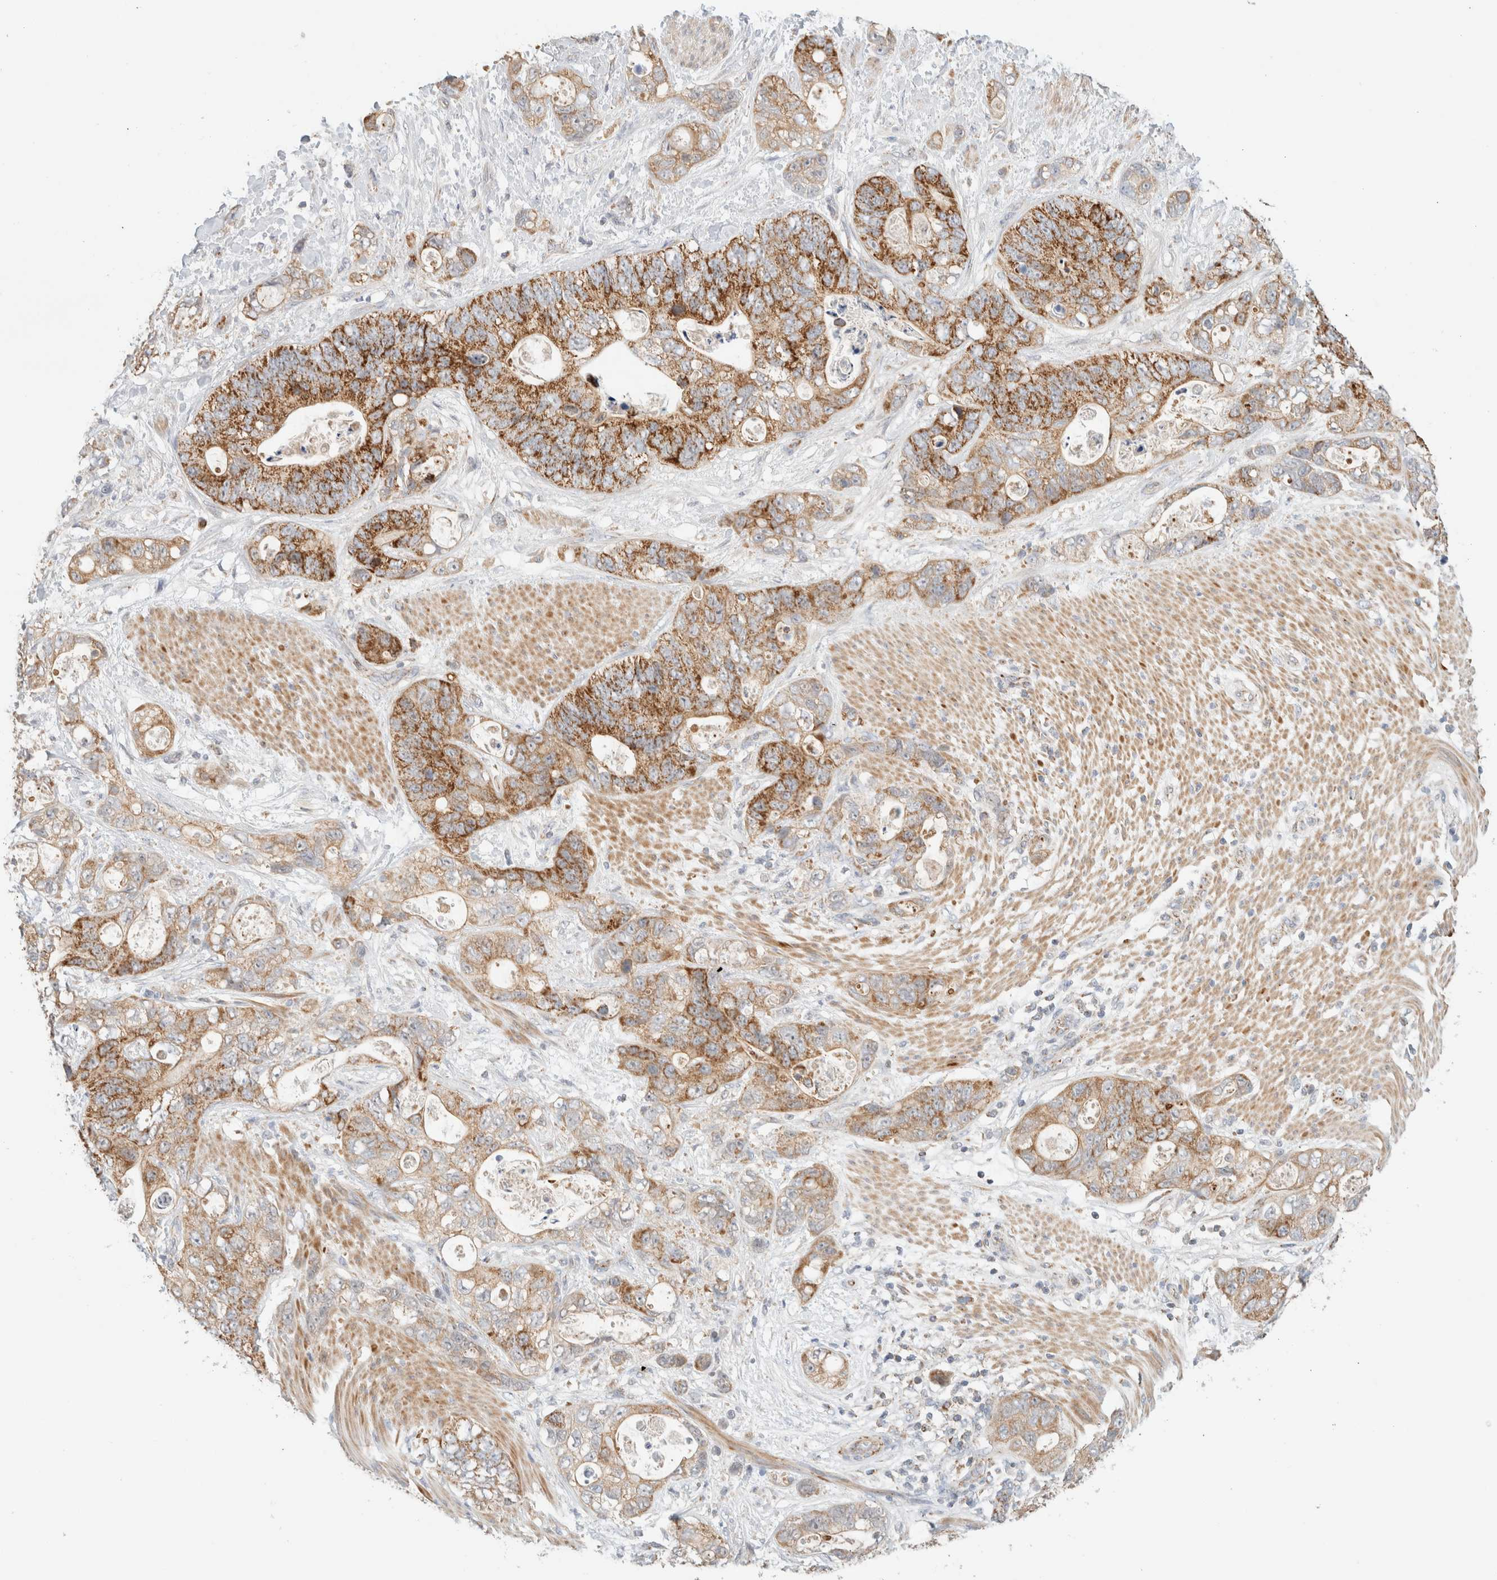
{"staining": {"intensity": "strong", "quantity": ">75%", "location": "cytoplasmic/membranous"}, "tissue": "stomach cancer", "cell_type": "Tumor cells", "image_type": "cancer", "snomed": [{"axis": "morphology", "description": "Normal tissue, NOS"}, {"axis": "morphology", "description": "Adenocarcinoma, NOS"}, {"axis": "topography", "description": "Stomach"}], "caption": "This histopathology image demonstrates immunohistochemistry staining of stomach cancer (adenocarcinoma), with high strong cytoplasmic/membranous staining in approximately >75% of tumor cells.", "gene": "MRM3", "patient": {"sex": "female", "age": 89}}